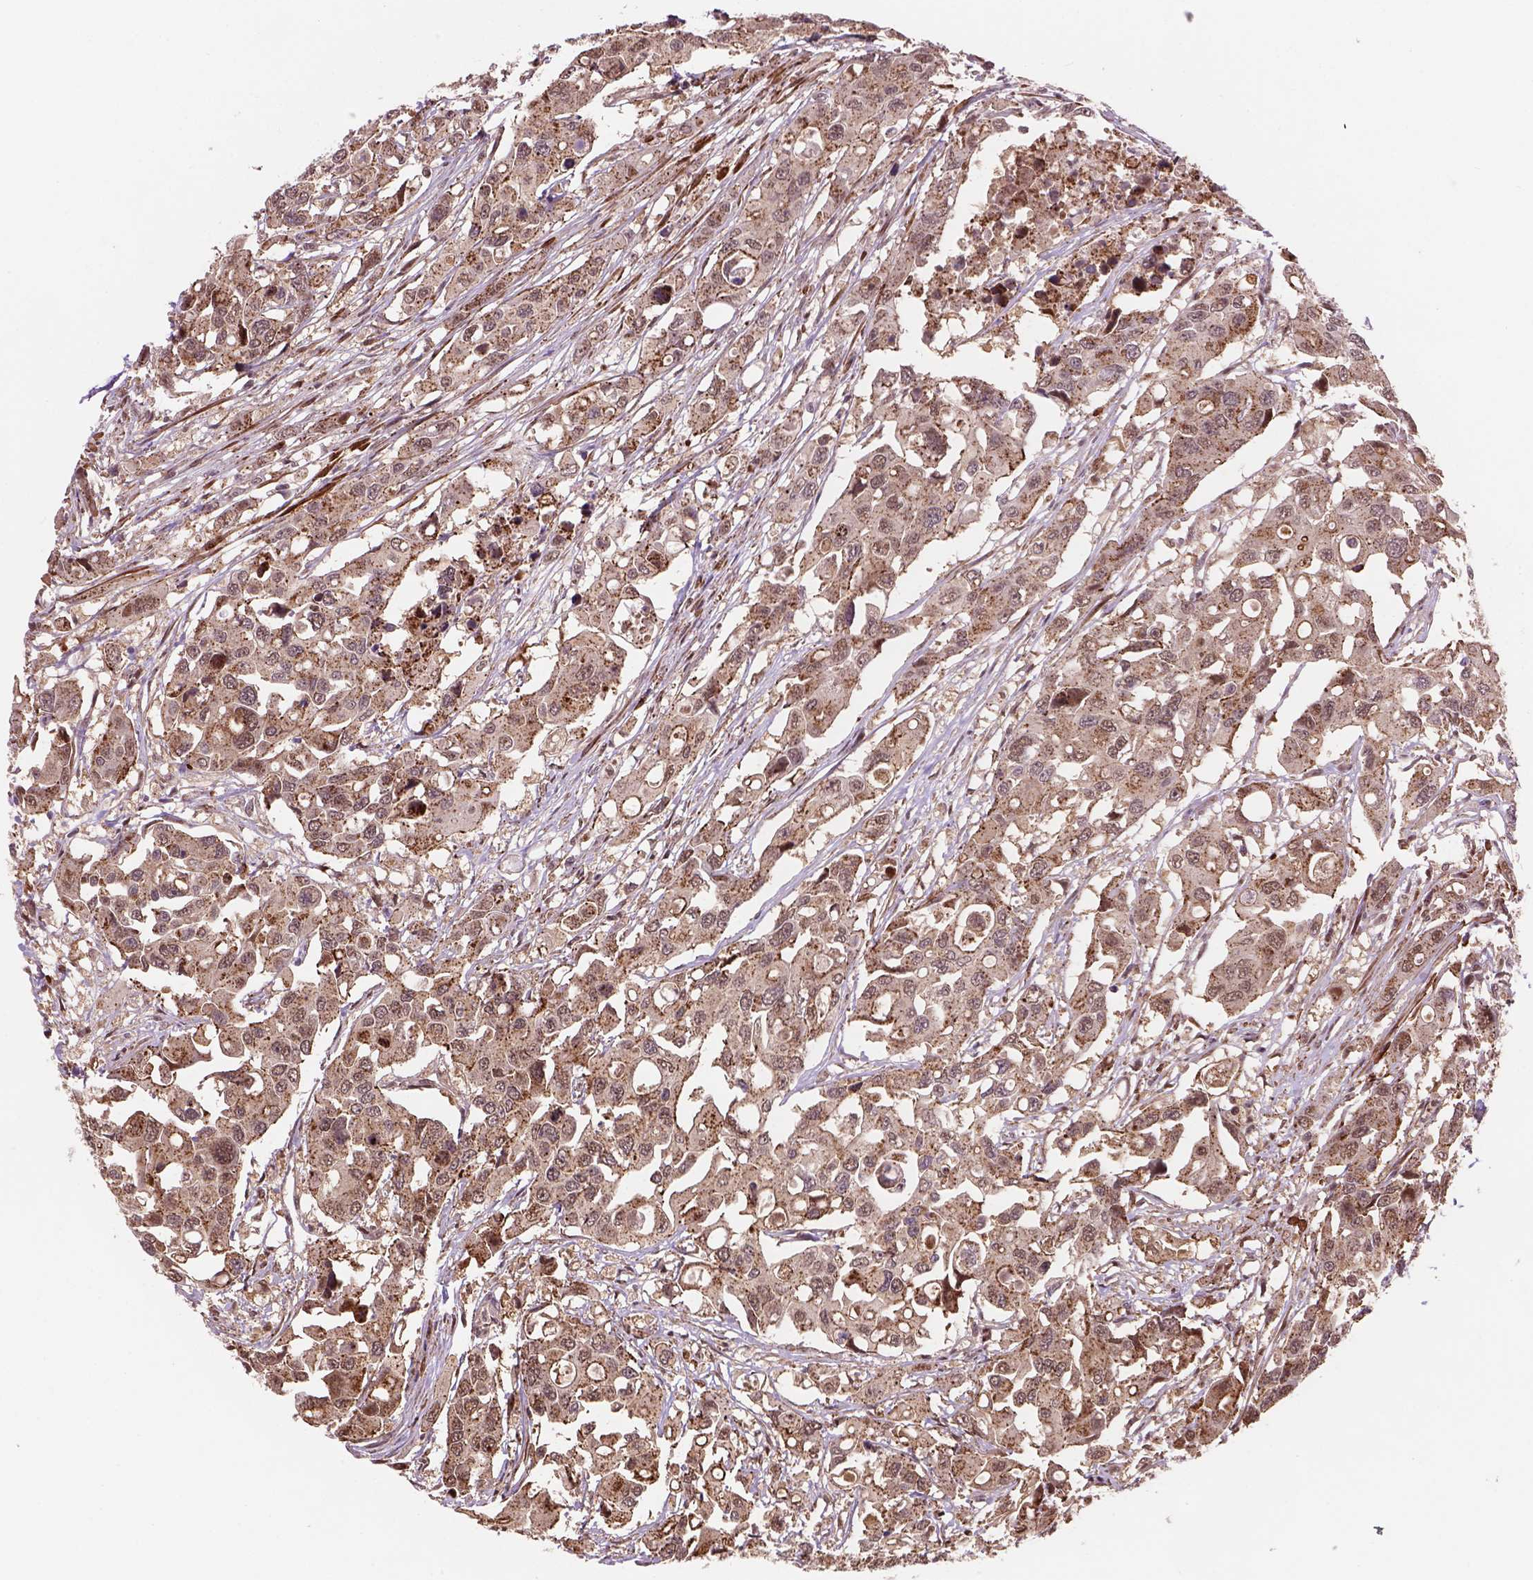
{"staining": {"intensity": "weak", "quantity": ">75%", "location": "cytoplasmic/membranous,nuclear"}, "tissue": "colorectal cancer", "cell_type": "Tumor cells", "image_type": "cancer", "snomed": [{"axis": "morphology", "description": "Adenocarcinoma, NOS"}, {"axis": "topography", "description": "Colon"}], "caption": "Adenocarcinoma (colorectal) tissue reveals weak cytoplasmic/membranous and nuclear staining in approximately >75% of tumor cells, visualized by immunohistochemistry. The protein is shown in brown color, while the nuclei are stained blue.", "gene": "PSMD11", "patient": {"sex": "male", "age": 77}}